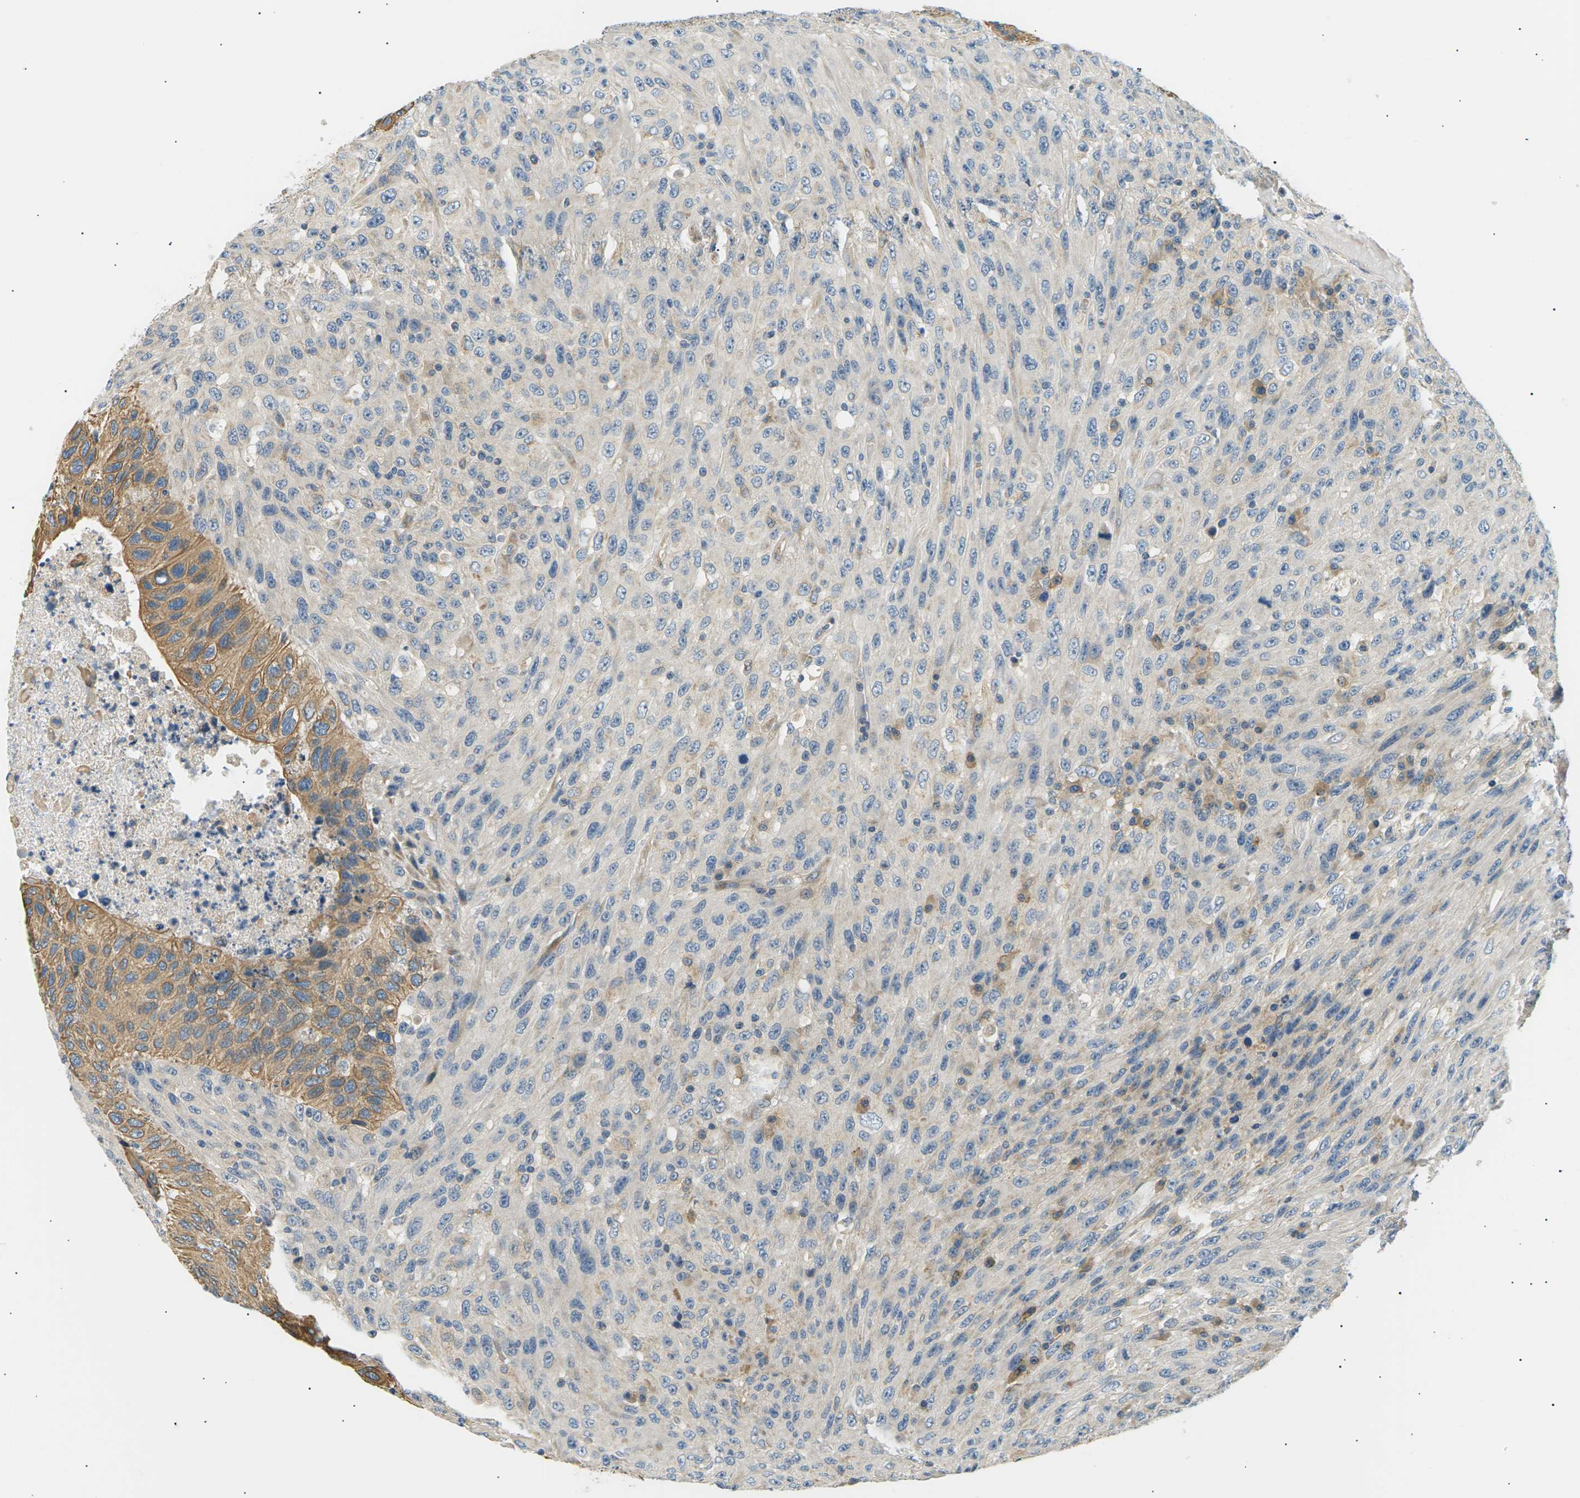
{"staining": {"intensity": "moderate", "quantity": "<25%", "location": "cytoplasmic/membranous"}, "tissue": "urothelial cancer", "cell_type": "Tumor cells", "image_type": "cancer", "snomed": [{"axis": "morphology", "description": "Urothelial carcinoma, High grade"}, {"axis": "topography", "description": "Urinary bladder"}], "caption": "Immunohistochemical staining of human urothelial cancer demonstrates moderate cytoplasmic/membranous protein staining in about <25% of tumor cells.", "gene": "TBC1D8", "patient": {"sex": "male", "age": 66}}